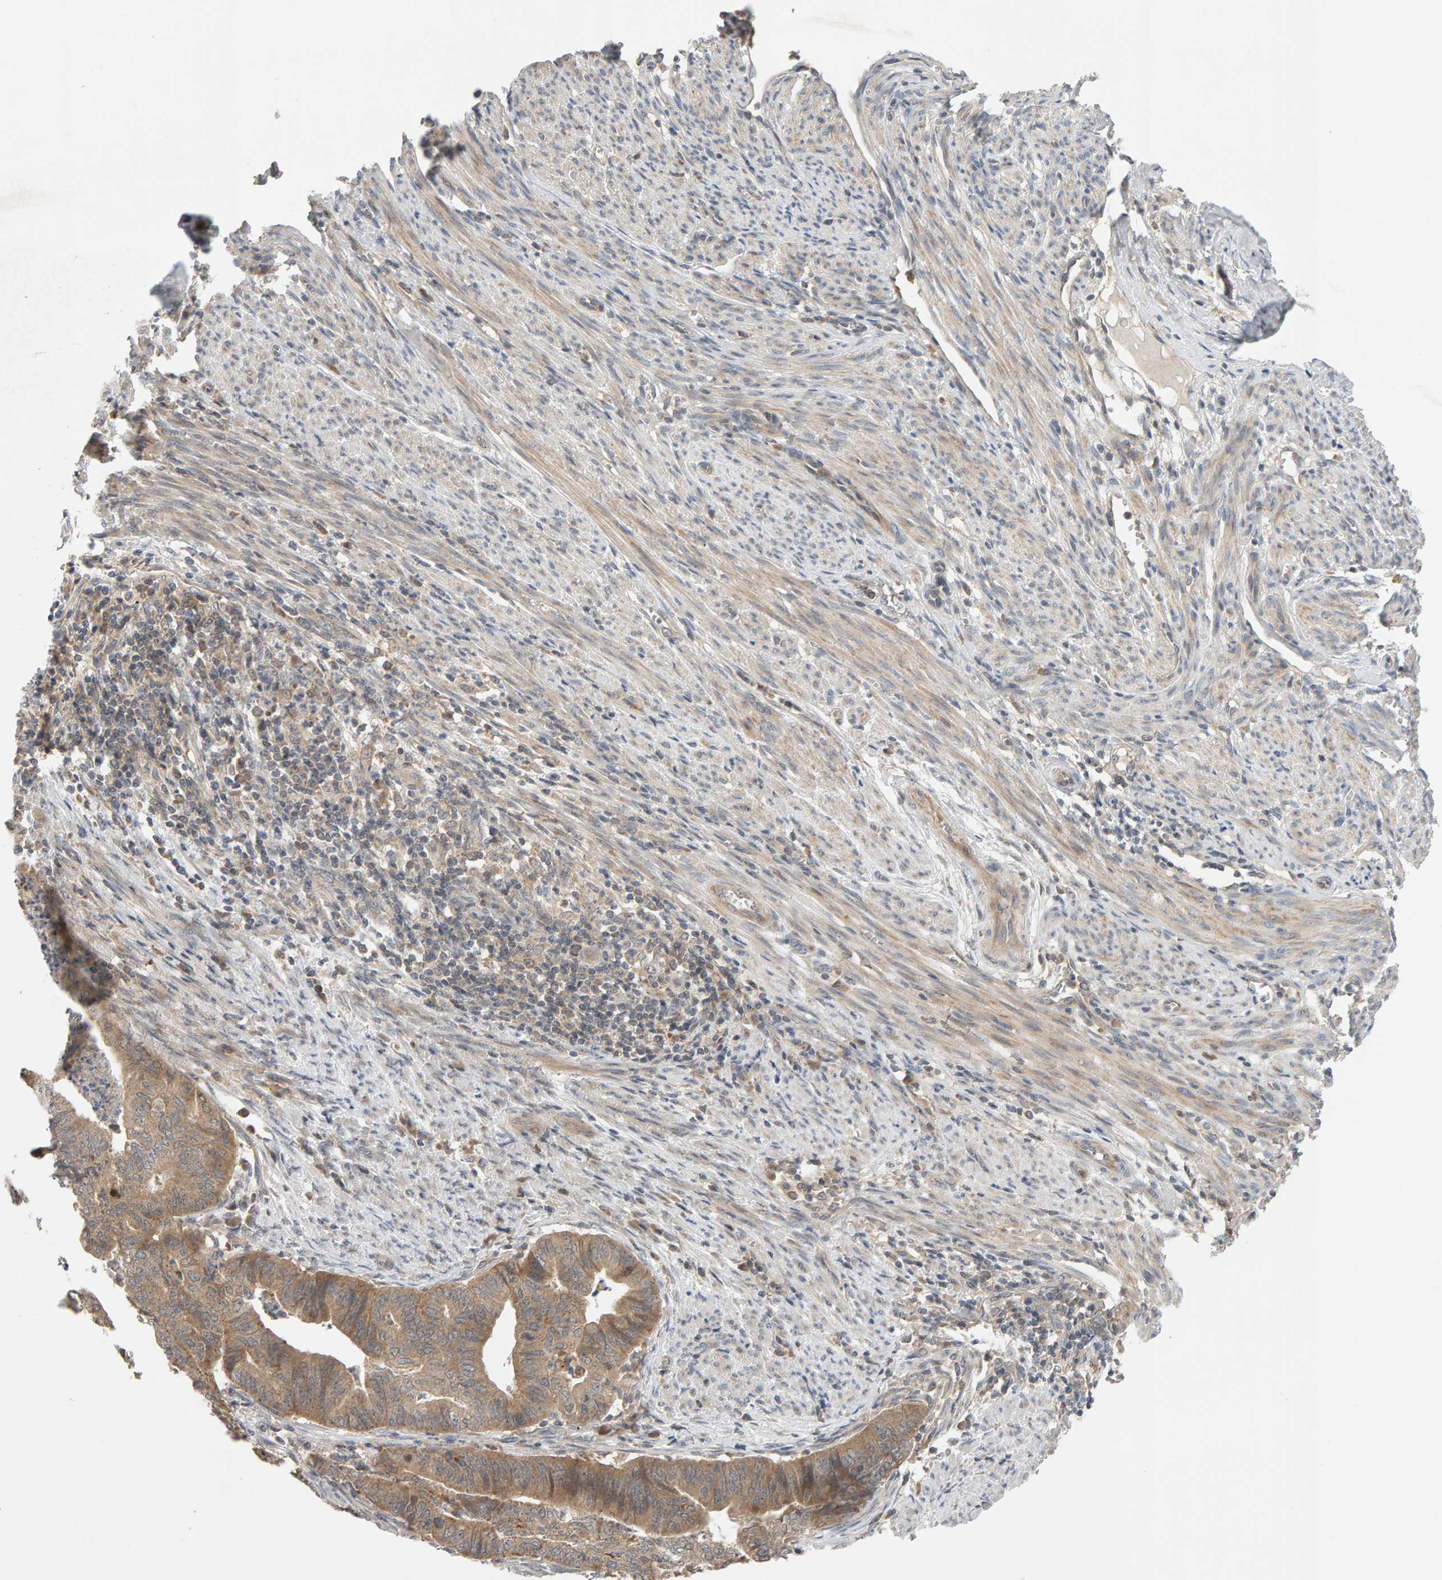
{"staining": {"intensity": "weak", "quantity": ">75%", "location": "cytoplasmic/membranous"}, "tissue": "endometrial cancer", "cell_type": "Tumor cells", "image_type": "cancer", "snomed": [{"axis": "morphology", "description": "Polyp, NOS"}, {"axis": "morphology", "description": "Adenocarcinoma, NOS"}, {"axis": "morphology", "description": "Adenoma, NOS"}, {"axis": "topography", "description": "Endometrium"}], "caption": "A histopathology image showing weak cytoplasmic/membranous expression in about >75% of tumor cells in endometrial polyp, as visualized by brown immunohistochemical staining.", "gene": "DNAJC7", "patient": {"sex": "female", "age": 79}}